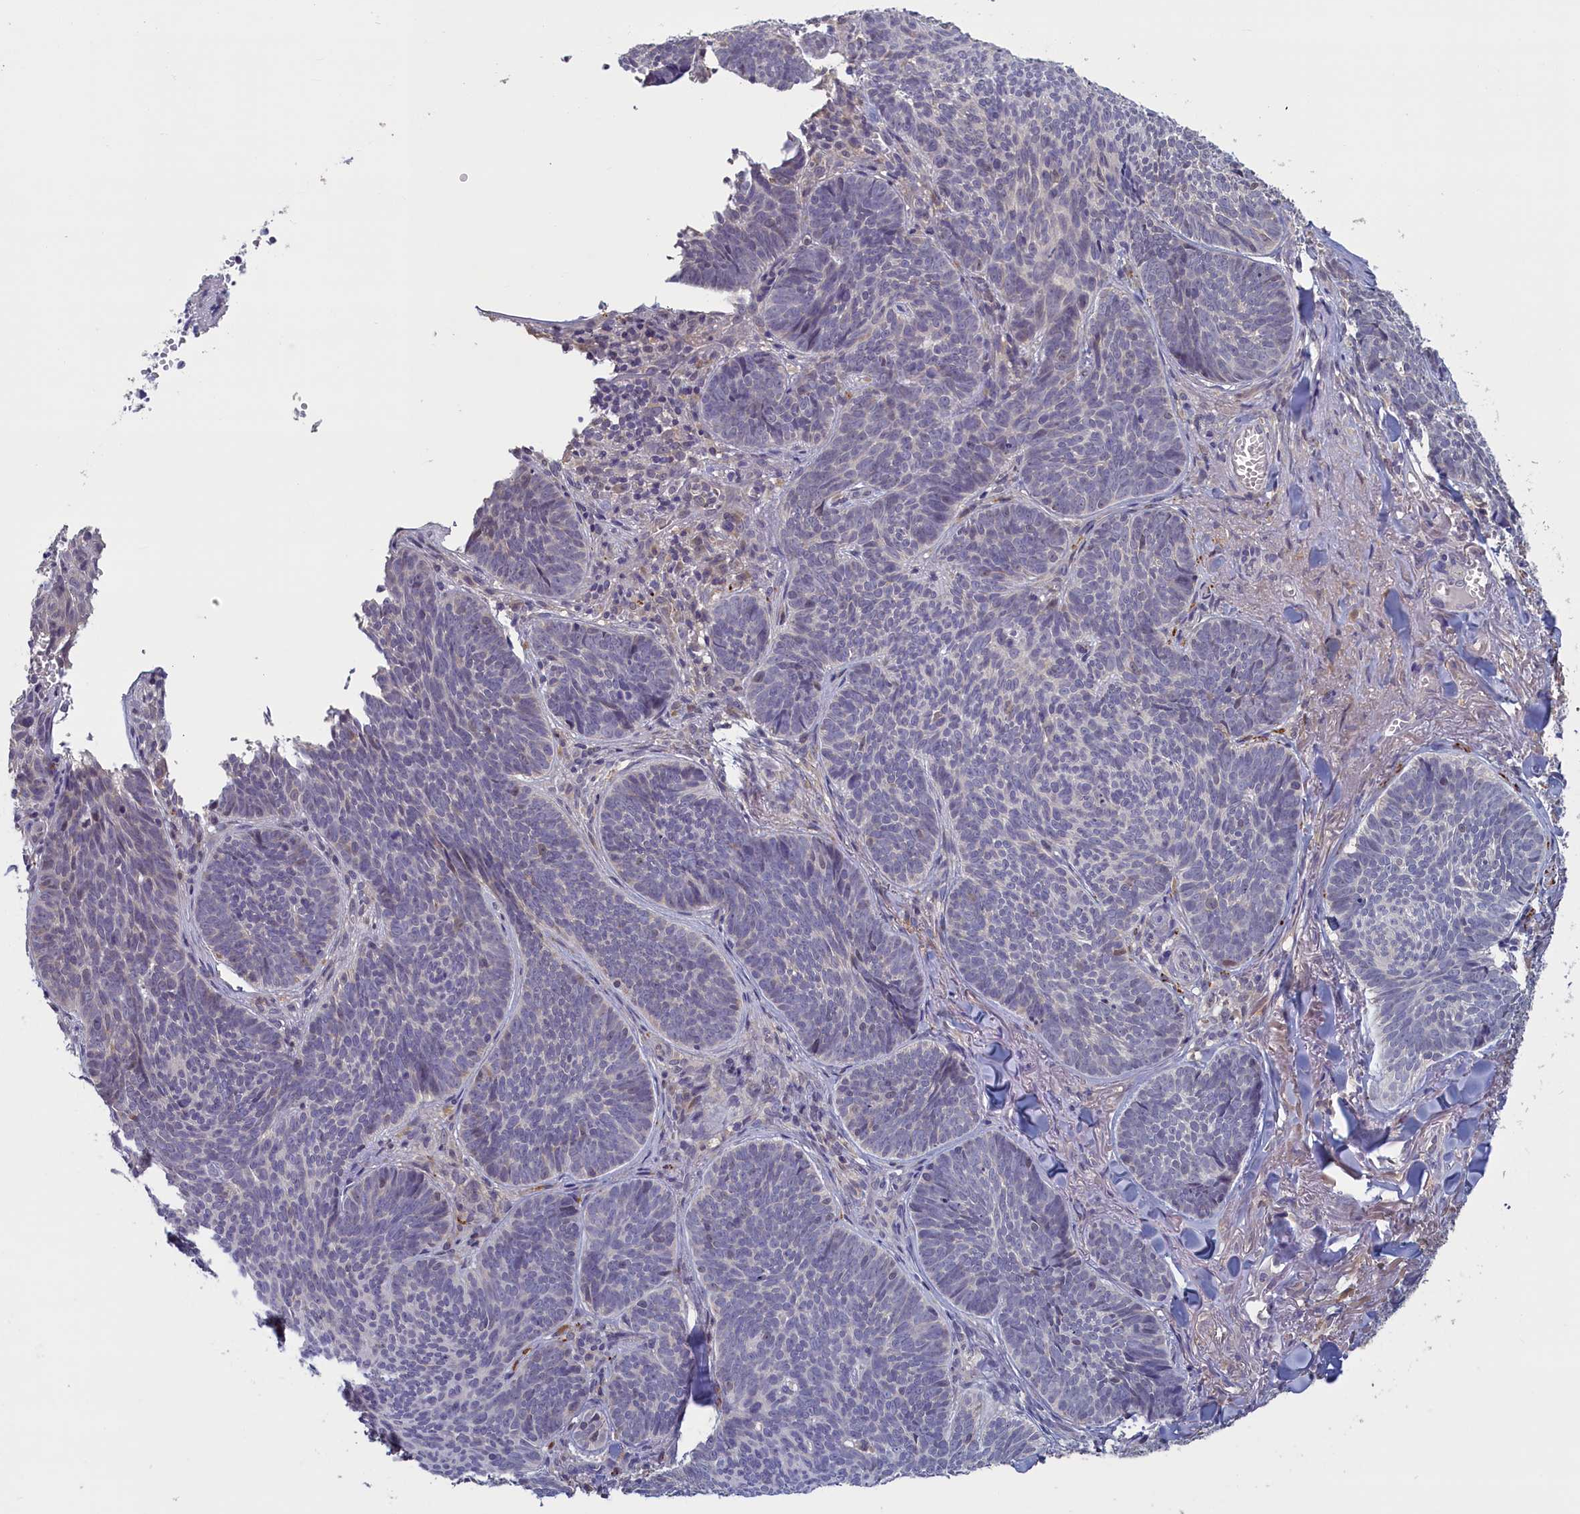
{"staining": {"intensity": "negative", "quantity": "none", "location": "none"}, "tissue": "skin cancer", "cell_type": "Tumor cells", "image_type": "cancer", "snomed": [{"axis": "morphology", "description": "Basal cell carcinoma"}, {"axis": "topography", "description": "Skin"}], "caption": "Tumor cells are negative for brown protein staining in skin basal cell carcinoma.", "gene": "UCHL3", "patient": {"sex": "female", "age": 74}}